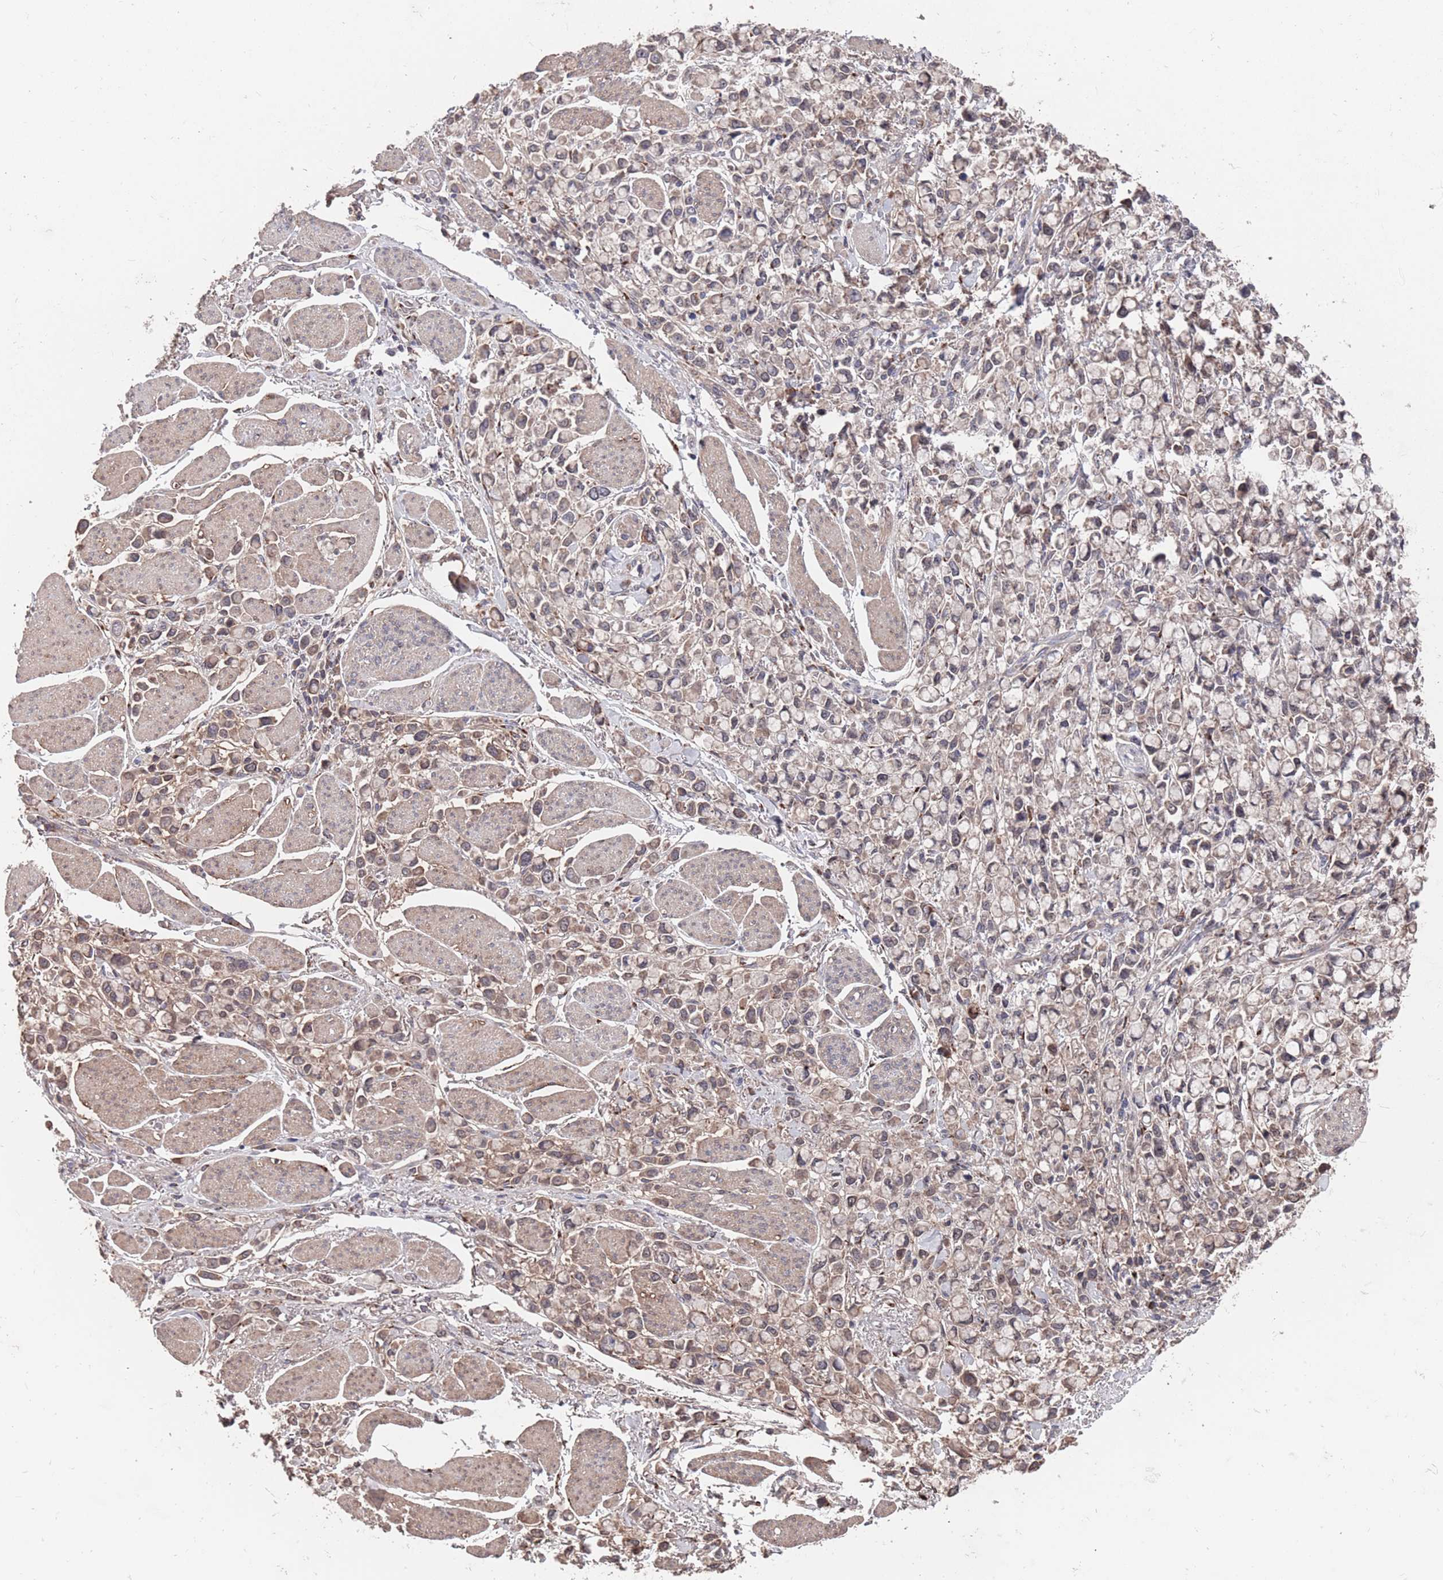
{"staining": {"intensity": "weak", "quantity": "25%-75%", "location": "cytoplasmic/membranous"}, "tissue": "stomach cancer", "cell_type": "Tumor cells", "image_type": "cancer", "snomed": [{"axis": "morphology", "description": "Adenocarcinoma, NOS"}, {"axis": "topography", "description": "Stomach"}], "caption": "Human adenocarcinoma (stomach) stained for a protein (brown) demonstrates weak cytoplasmic/membranous positive staining in about 25%-75% of tumor cells.", "gene": "UNC45A", "patient": {"sex": "female", "age": 81}}